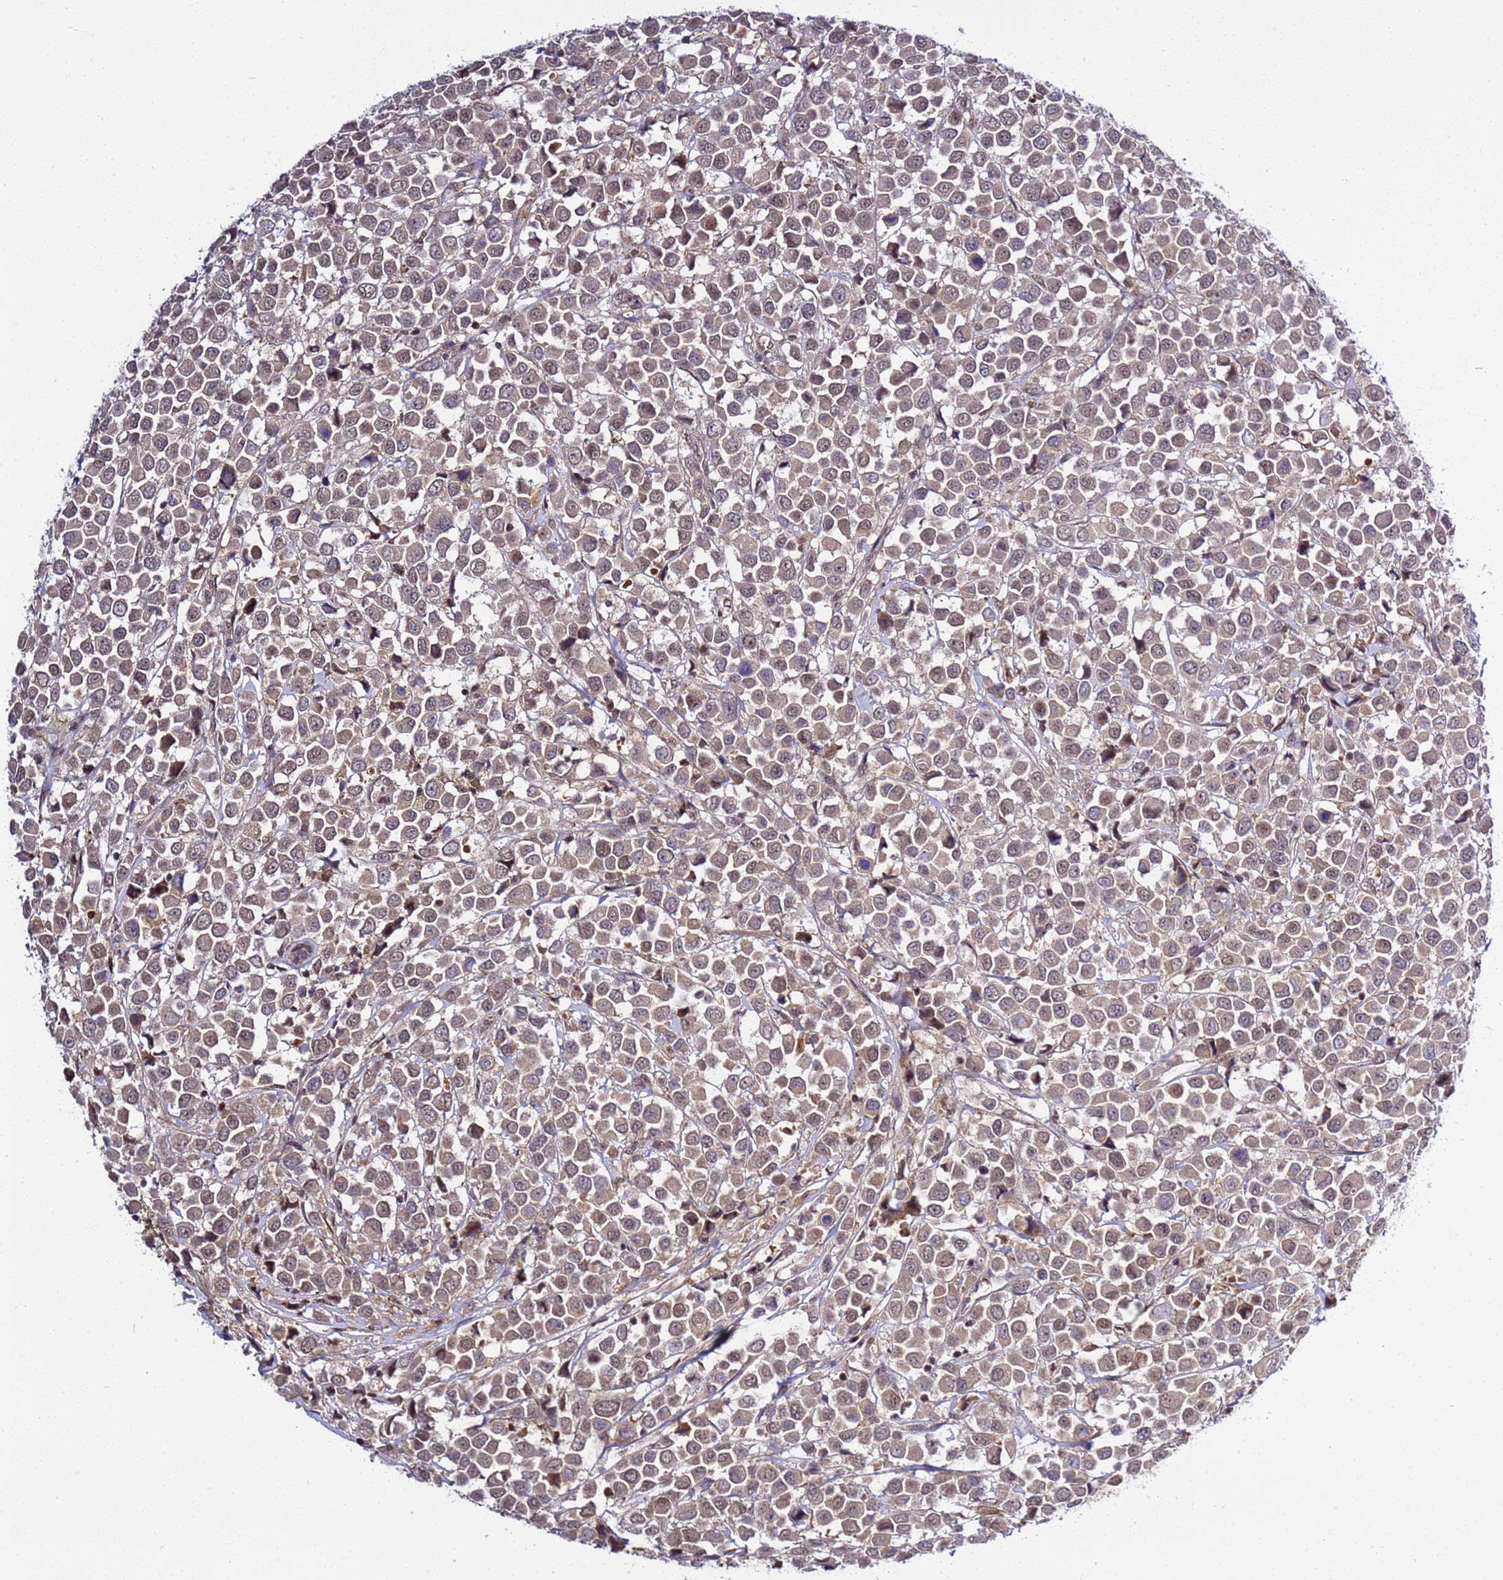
{"staining": {"intensity": "weak", "quantity": ">75%", "location": "cytoplasmic/membranous,nuclear"}, "tissue": "breast cancer", "cell_type": "Tumor cells", "image_type": "cancer", "snomed": [{"axis": "morphology", "description": "Duct carcinoma"}, {"axis": "topography", "description": "Breast"}], "caption": "Immunohistochemical staining of intraductal carcinoma (breast) demonstrates low levels of weak cytoplasmic/membranous and nuclear protein expression in approximately >75% of tumor cells.", "gene": "GEN1", "patient": {"sex": "female", "age": 61}}